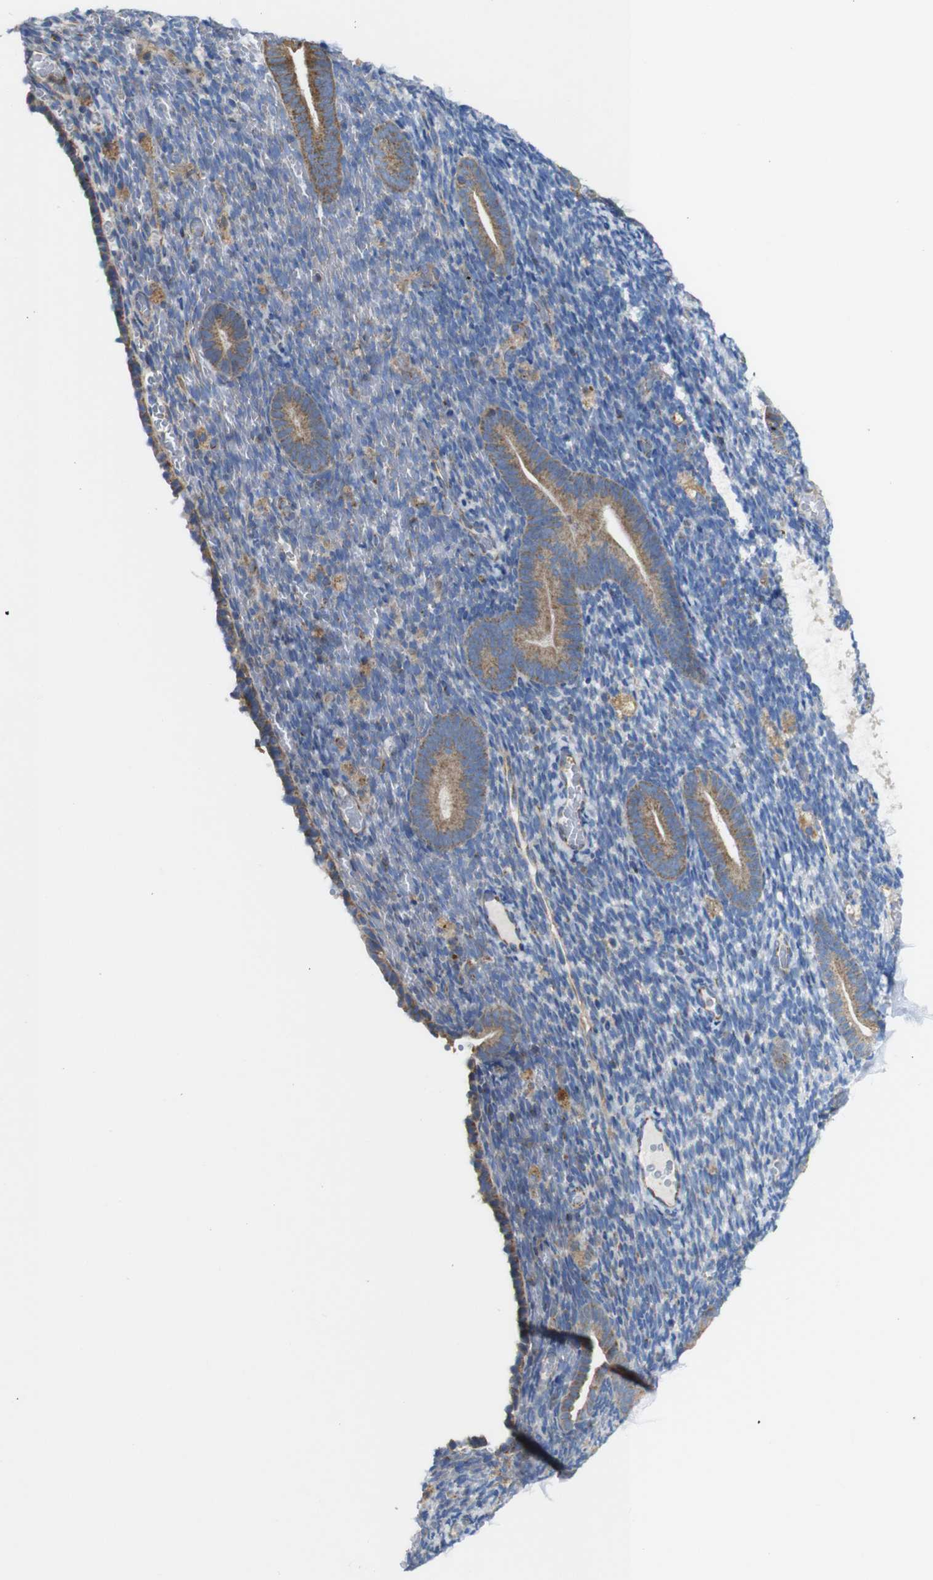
{"staining": {"intensity": "negative", "quantity": "none", "location": "none"}, "tissue": "endometrium", "cell_type": "Cells in endometrial stroma", "image_type": "normal", "snomed": [{"axis": "morphology", "description": "Normal tissue, NOS"}, {"axis": "topography", "description": "Endometrium"}], "caption": "An IHC image of benign endometrium is shown. There is no staining in cells in endometrial stroma of endometrium. The staining is performed using DAB brown chromogen with nuclei counter-stained in using hematoxylin.", "gene": "PDCD1LG2", "patient": {"sex": "female", "age": 51}}